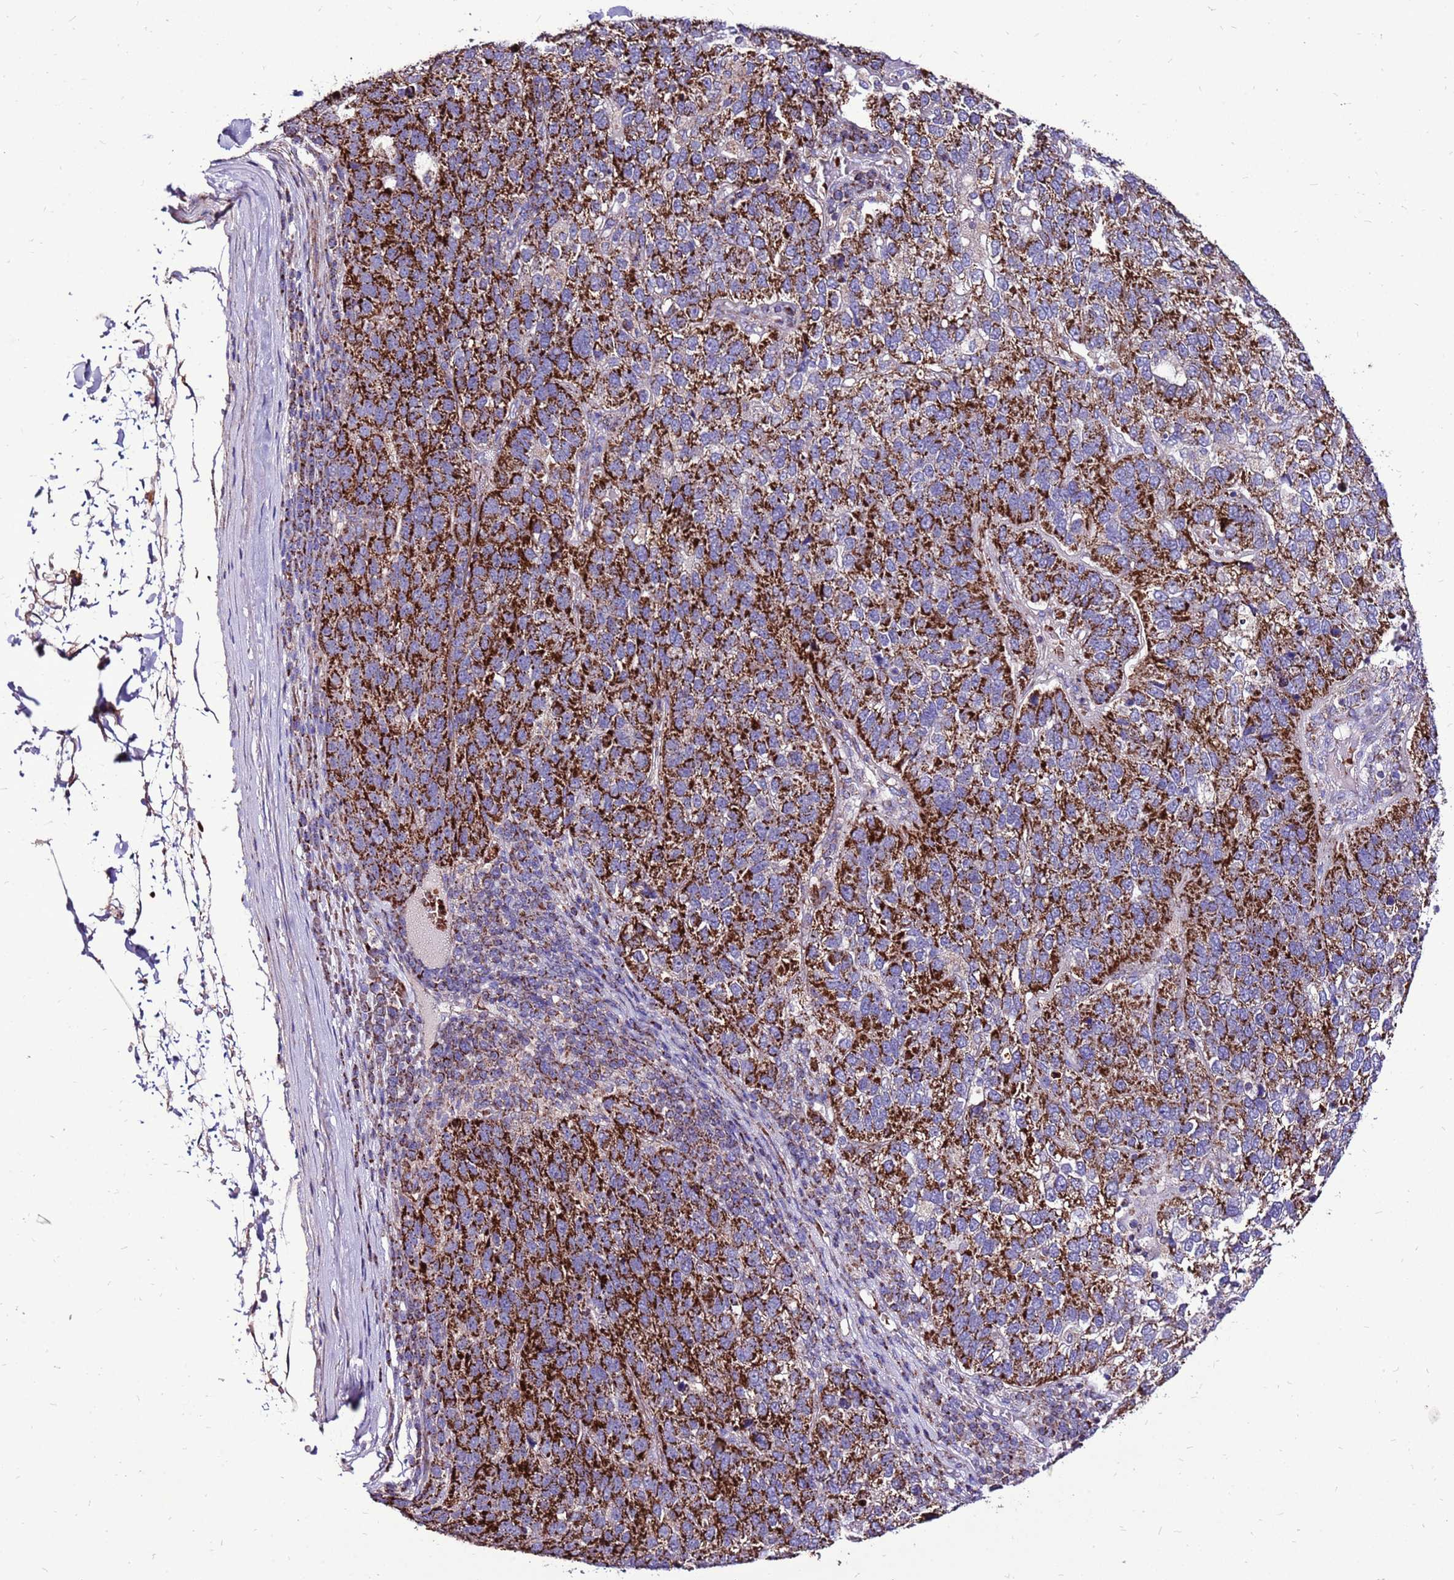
{"staining": {"intensity": "strong", "quantity": ">75%", "location": "cytoplasmic/membranous"}, "tissue": "pancreatic cancer", "cell_type": "Tumor cells", "image_type": "cancer", "snomed": [{"axis": "morphology", "description": "Adenocarcinoma, NOS"}, {"axis": "topography", "description": "Pancreas"}], "caption": "Pancreatic cancer stained for a protein (brown) displays strong cytoplasmic/membranous positive staining in approximately >75% of tumor cells.", "gene": "SPSB3", "patient": {"sex": "female", "age": 61}}